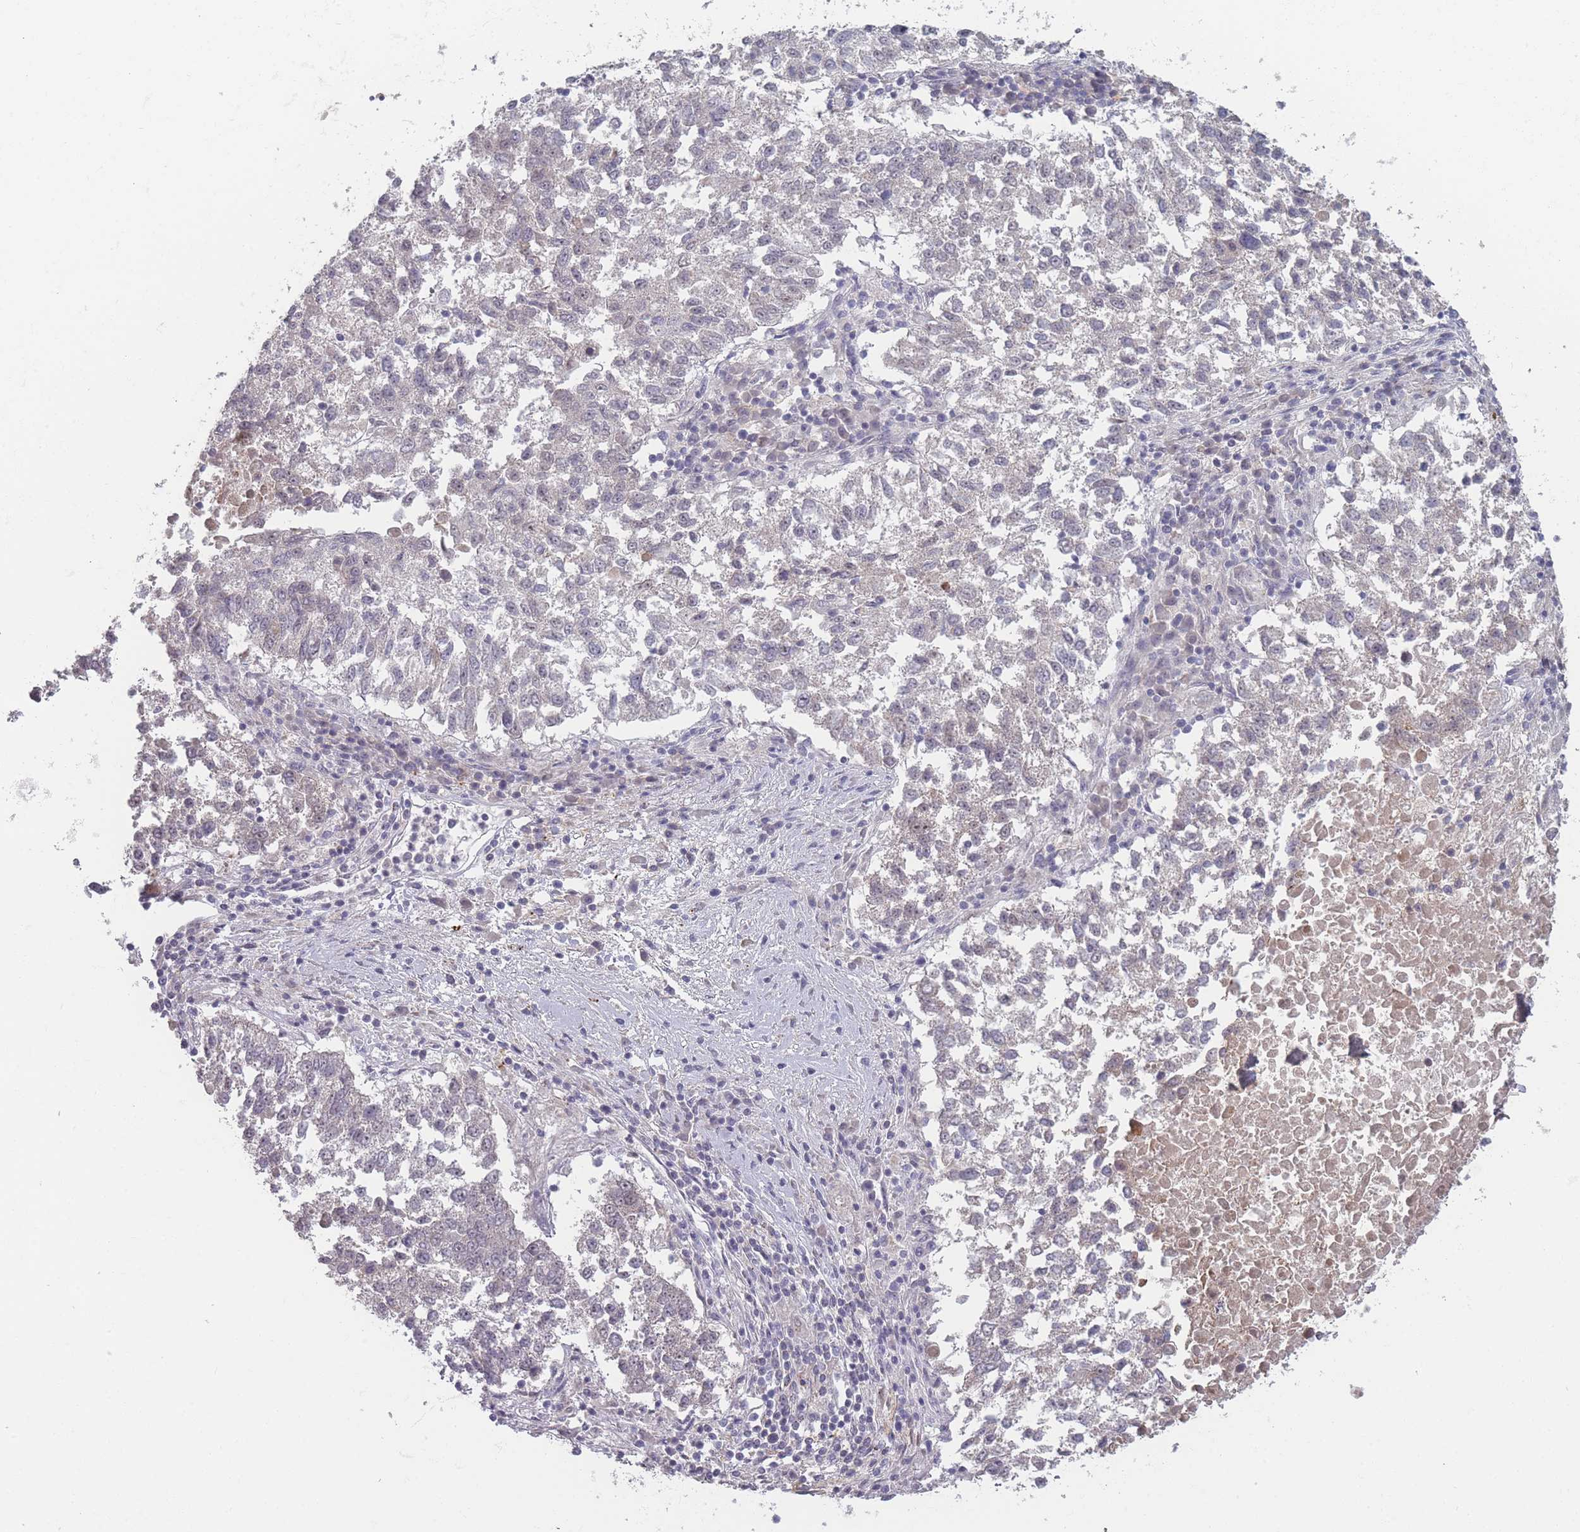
{"staining": {"intensity": "negative", "quantity": "none", "location": "none"}, "tissue": "lung cancer", "cell_type": "Tumor cells", "image_type": "cancer", "snomed": [{"axis": "morphology", "description": "Squamous cell carcinoma, NOS"}, {"axis": "topography", "description": "Lung"}], "caption": "The micrograph exhibits no staining of tumor cells in lung squamous cell carcinoma. (Stains: DAB immunohistochemistry (IHC) with hematoxylin counter stain, Microscopy: brightfield microscopy at high magnification).", "gene": "TMEM232", "patient": {"sex": "male", "age": 73}}